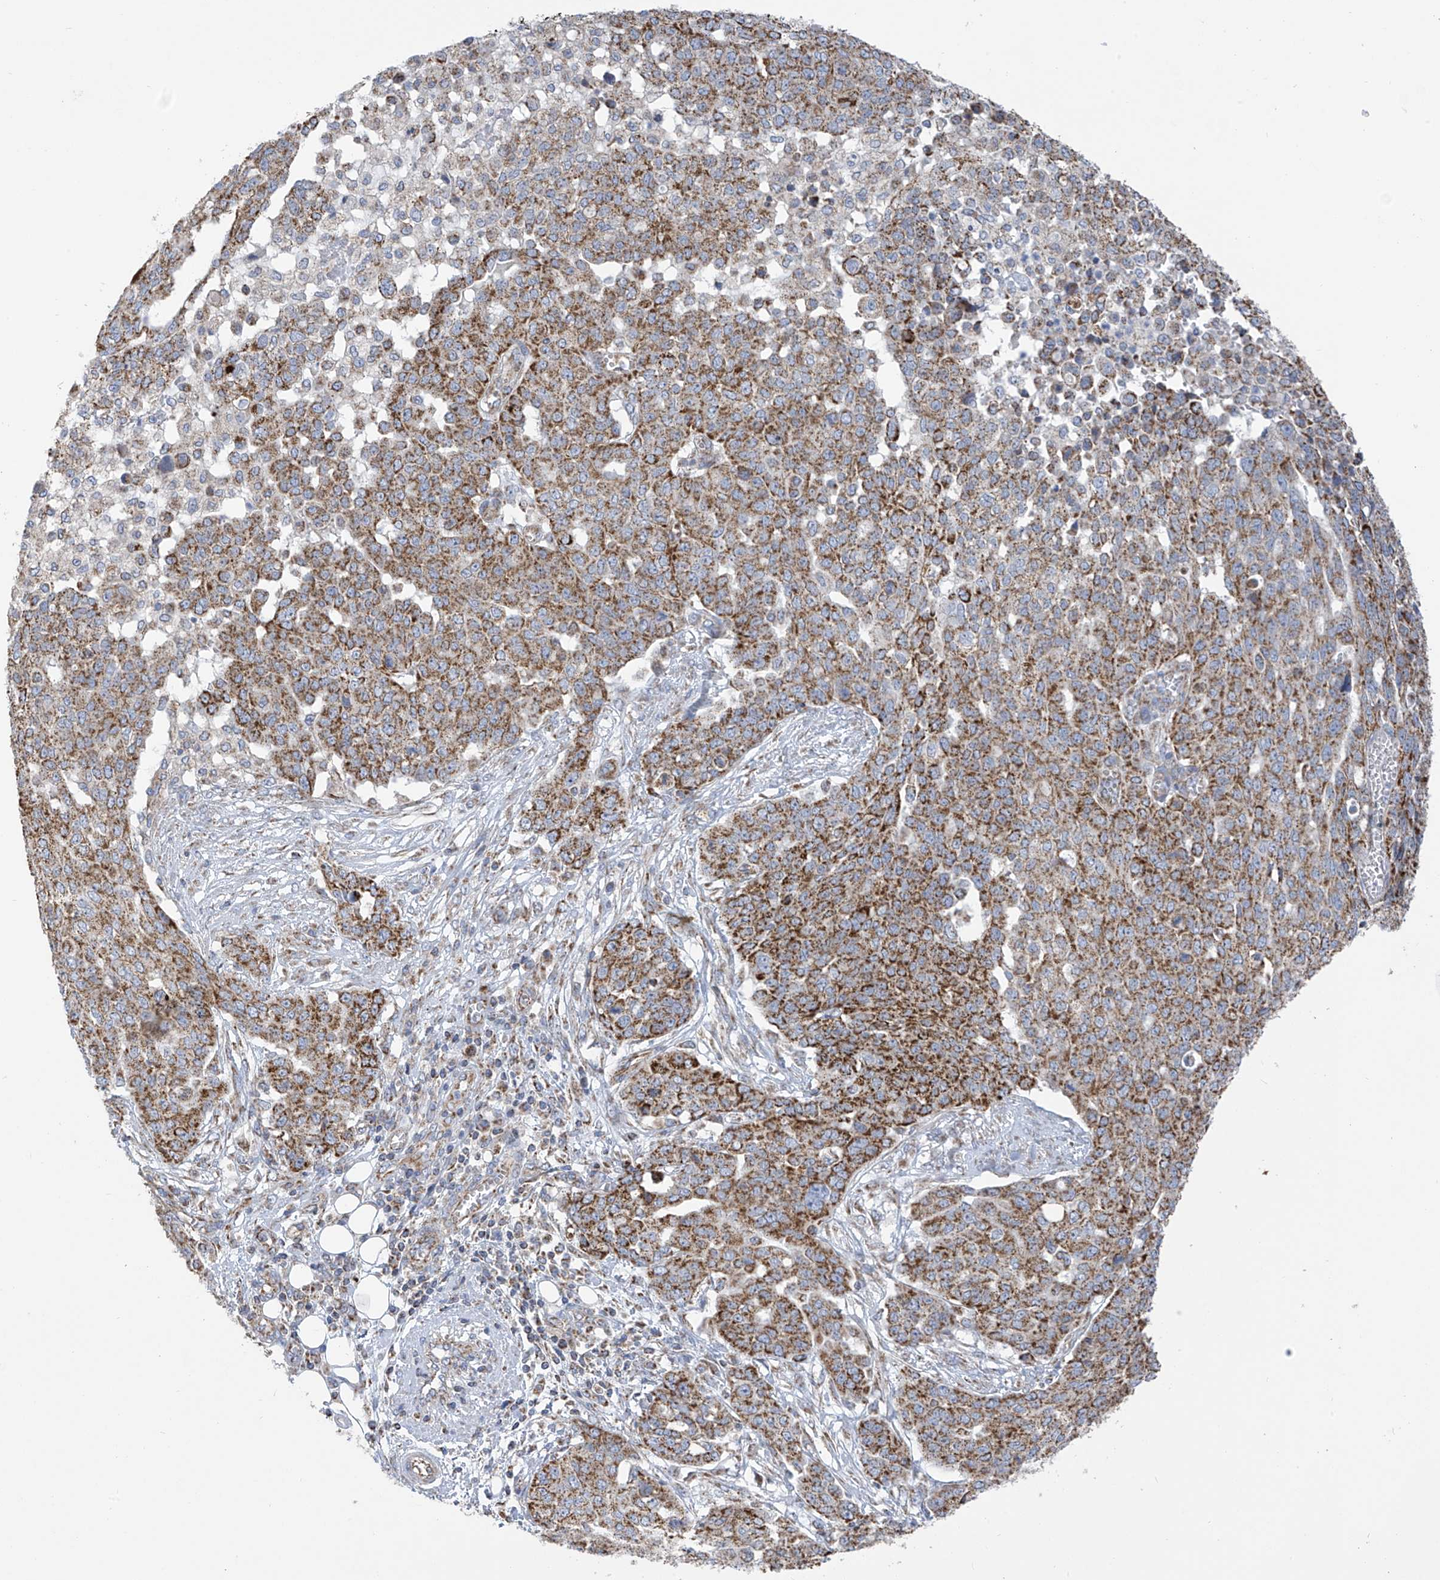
{"staining": {"intensity": "strong", "quantity": ">75%", "location": "cytoplasmic/membranous"}, "tissue": "ovarian cancer", "cell_type": "Tumor cells", "image_type": "cancer", "snomed": [{"axis": "morphology", "description": "Cystadenocarcinoma, serous, NOS"}, {"axis": "topography", "description": "Soft tissue"}, {"axis": "topography", "description": "Ovary"}], "caption": "Immunohistochemistry (DAB) staining of human ovarian serous cystadenocarcinoma displays strong cytoplasmic/membranous protein positivity in approximately >75% of tumor cells.", "gene": "PNPT1", "patient": {"sex": "female", "age": 57}}